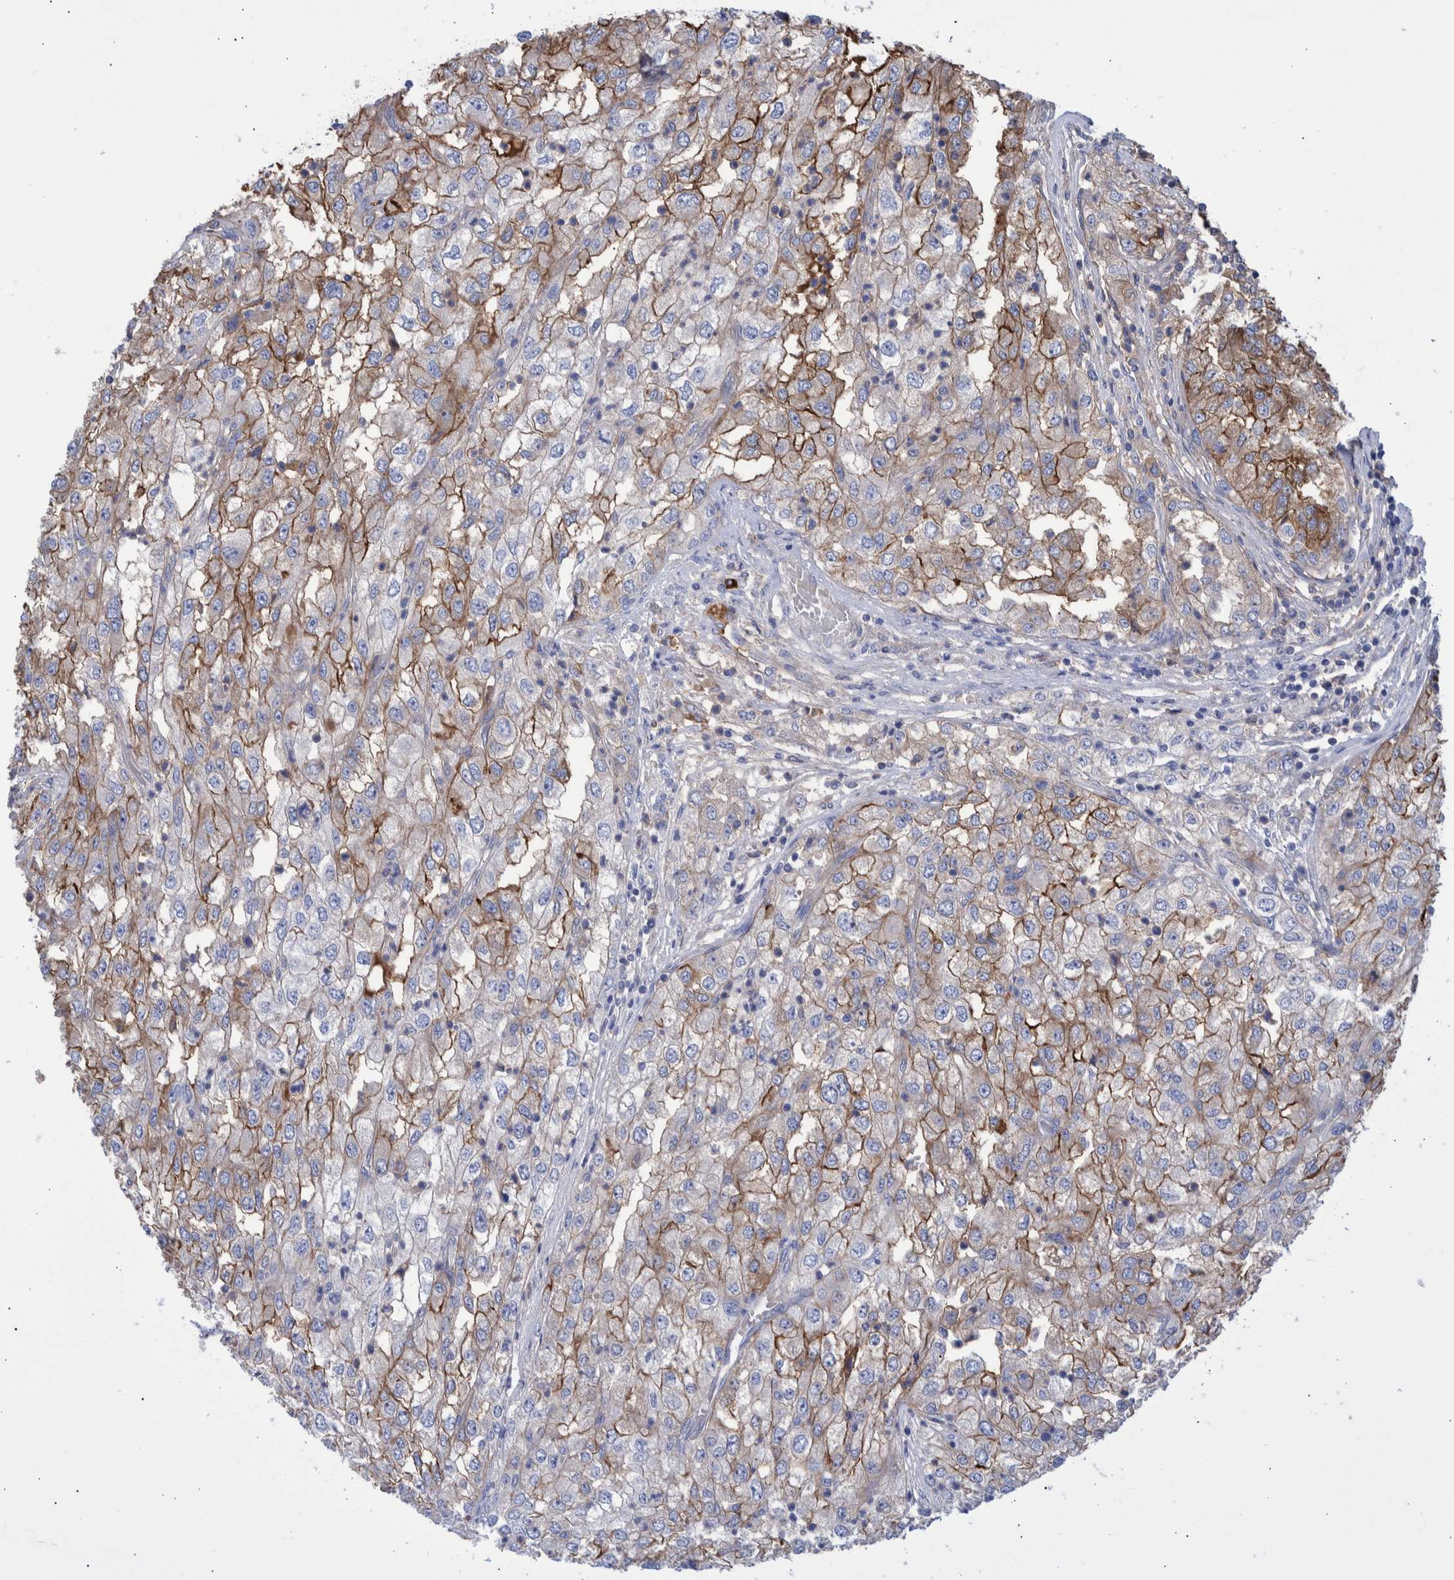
{"staining": {"intensity": "moderate", "quantity": "25%-75%", "location": "cytoplasmic/membranous"}, "tissue": "renal cancer", "cell_type": "Tumor cells", "image_type": "cancer", "snomed": [{"axis": "morphology", "description": "Adenocarcinoma, NOS"}, {"axis": "topography", "description": "Kidney"}], "caption": "Renal adenocarcinoma stained for a protein displays moderate cytoplasmic/membranous positivity in tumor cells.", "gene": "DLL4", "patient": {"sex": "female", "age": 54}}